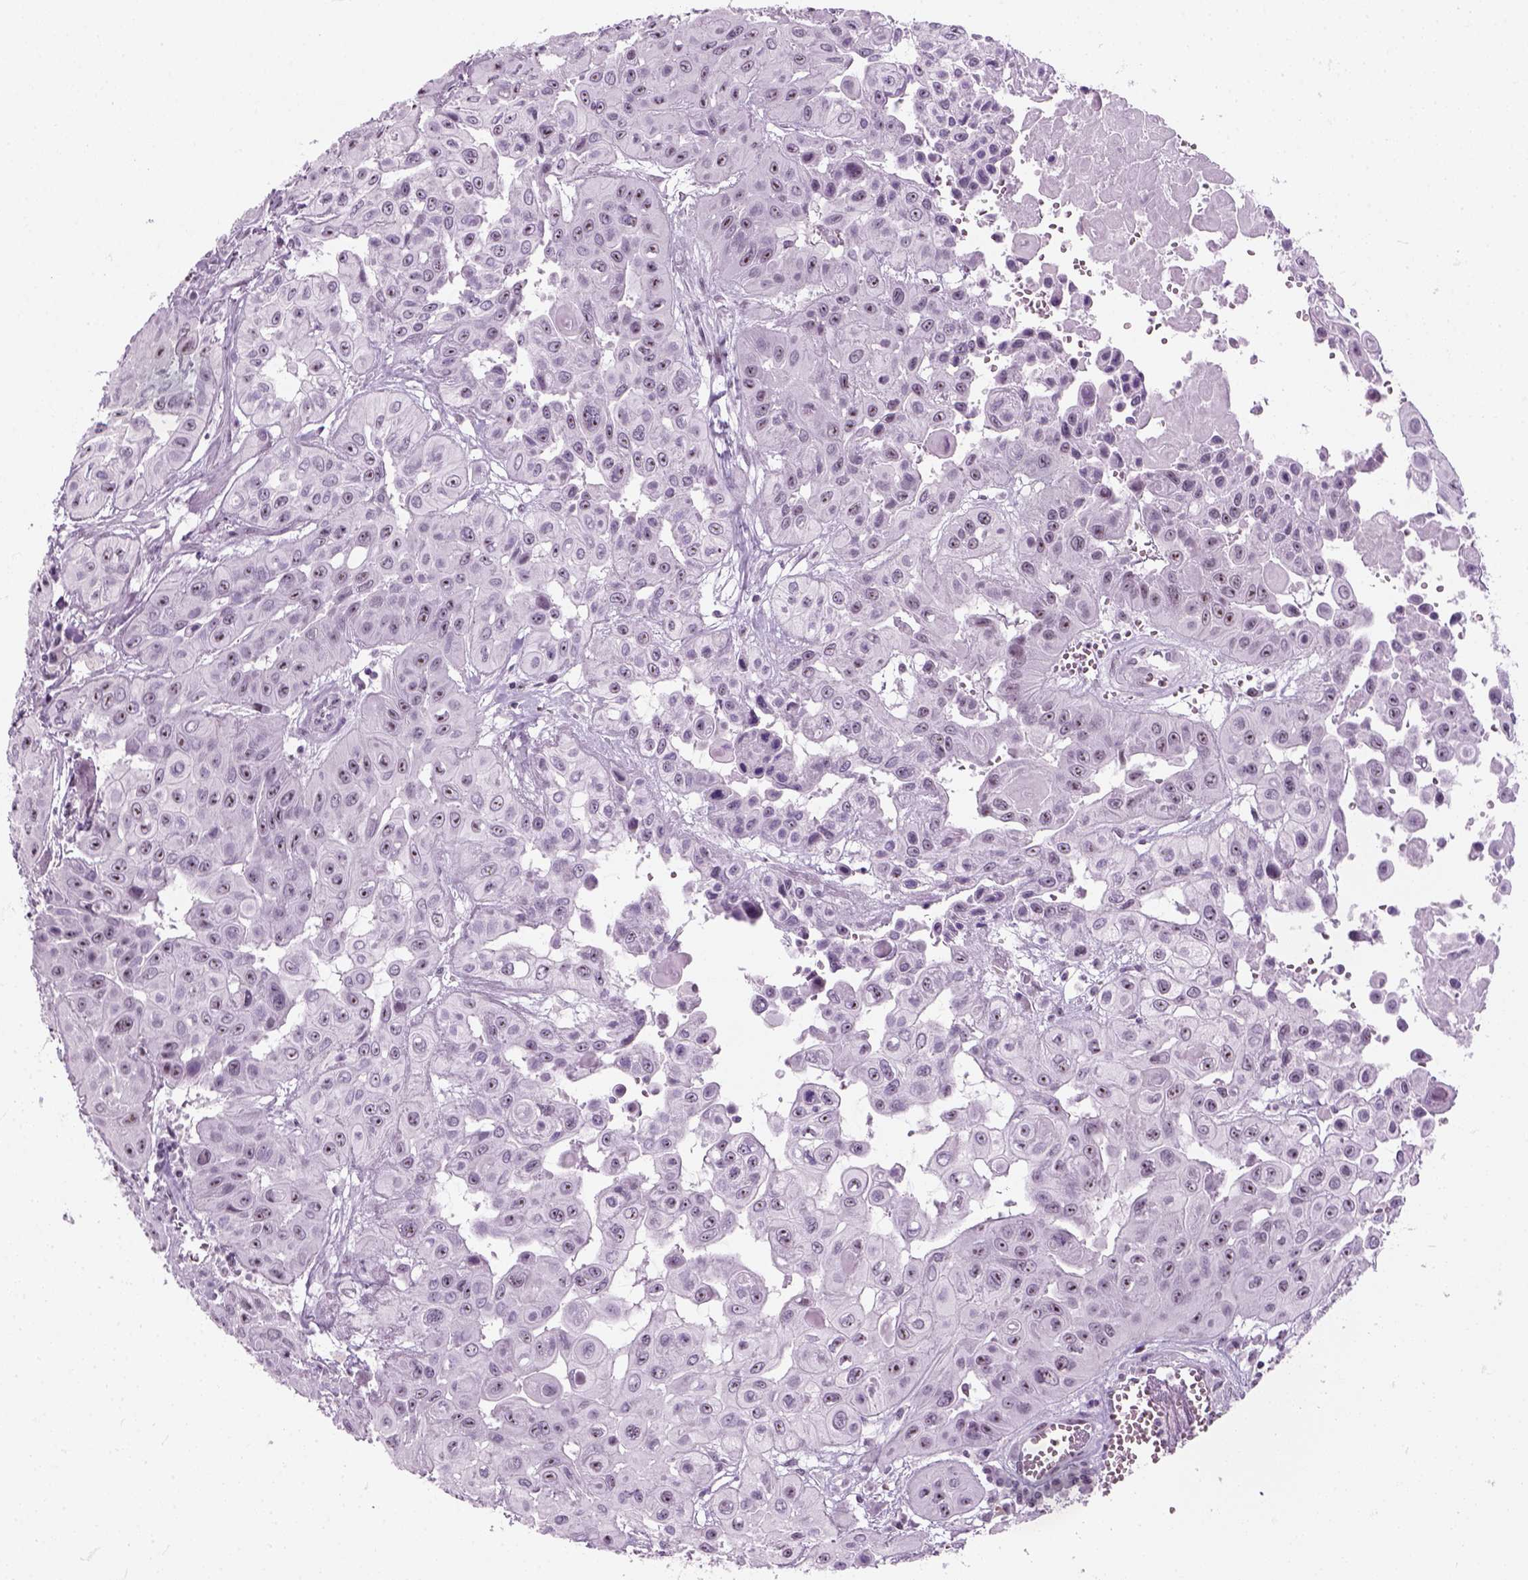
{"staining": {"intensity": "moderate", "quantity": "25%-75%", "location": "nuclear"}, "tissue": "head and neck cancer", "cell_type": "Tumor cells", "image_type": "cancer", "snomed": [{"axis": "morphology", "description": "Adenocarcinoma, NOS"}, {"axis": "topography", "description": "Head-Neck"}], "caption": "Moderate nuclear protein staining is identified in approximately 25%-75% of tumor cells in head and neck cancer (adenocarcinoma).", "gene": "ZNF865", "patient": {"sex": "male", "age": 73}}